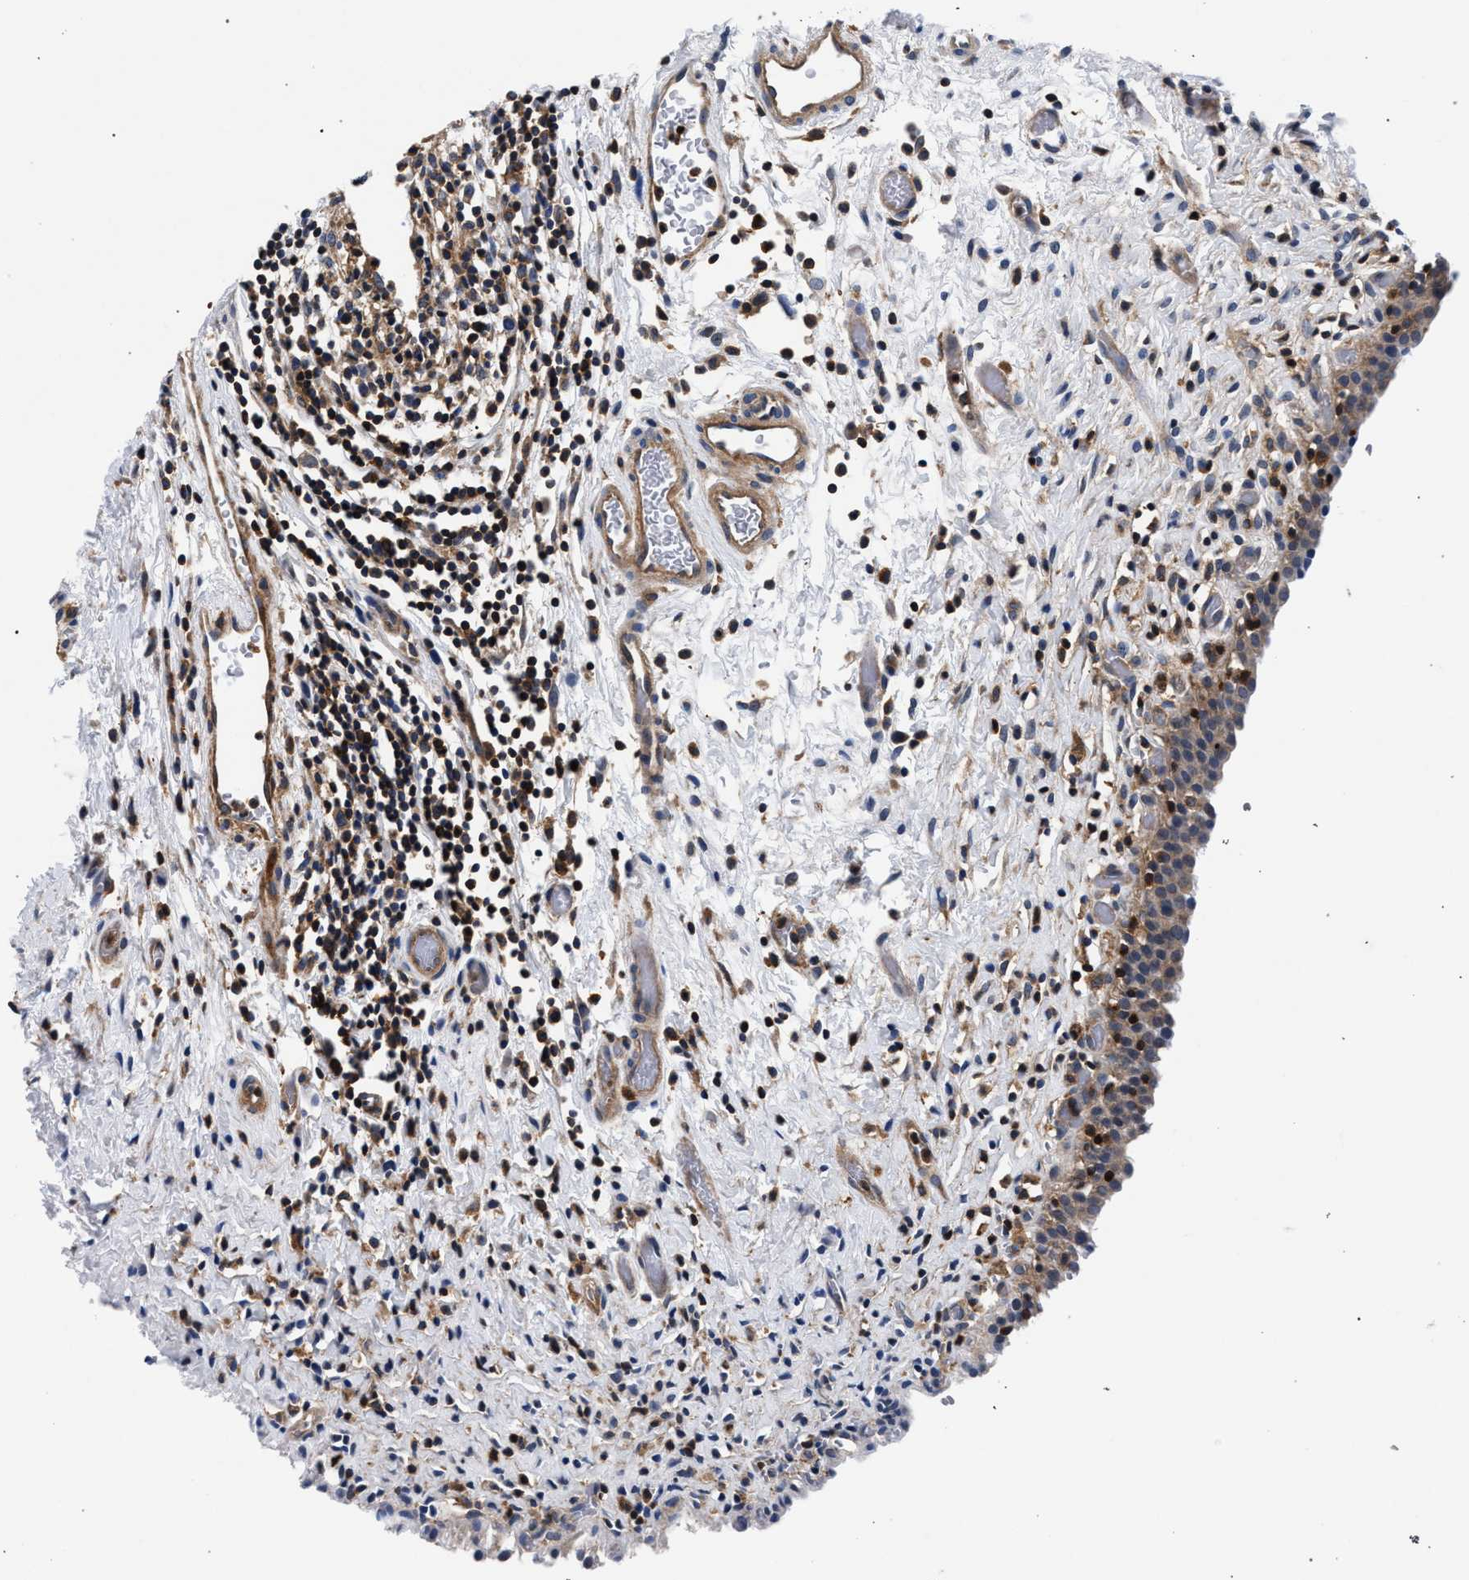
{"staining": {"intensity": "moderate", "quantity": ">75%", "location": "cytoplasmic/membranous"}, "tissue": "urinary bladder", "cell_type": "Urothelial cells", "image_type": "normal", "snomed": [{"axis": "morphology", "description": "Normal tissue, NOS"}, {"axis": "topography", "description": "Urinary bladder"}], "caption": "High-power microscopy captured an immunohistochemistry (IHC) micrograph of benign urinary bladder, revealing moderate cytoplasmic/membranous positivity in approximately >75% of urothelial cells. The staining was performed using DAB to visualize the protein expression in brown, while the nuclei were stained in blue with hematoxylin (Magnification: 20x).", "gene": "LASP1", "patient": {"sex": "male", "age": 51}}